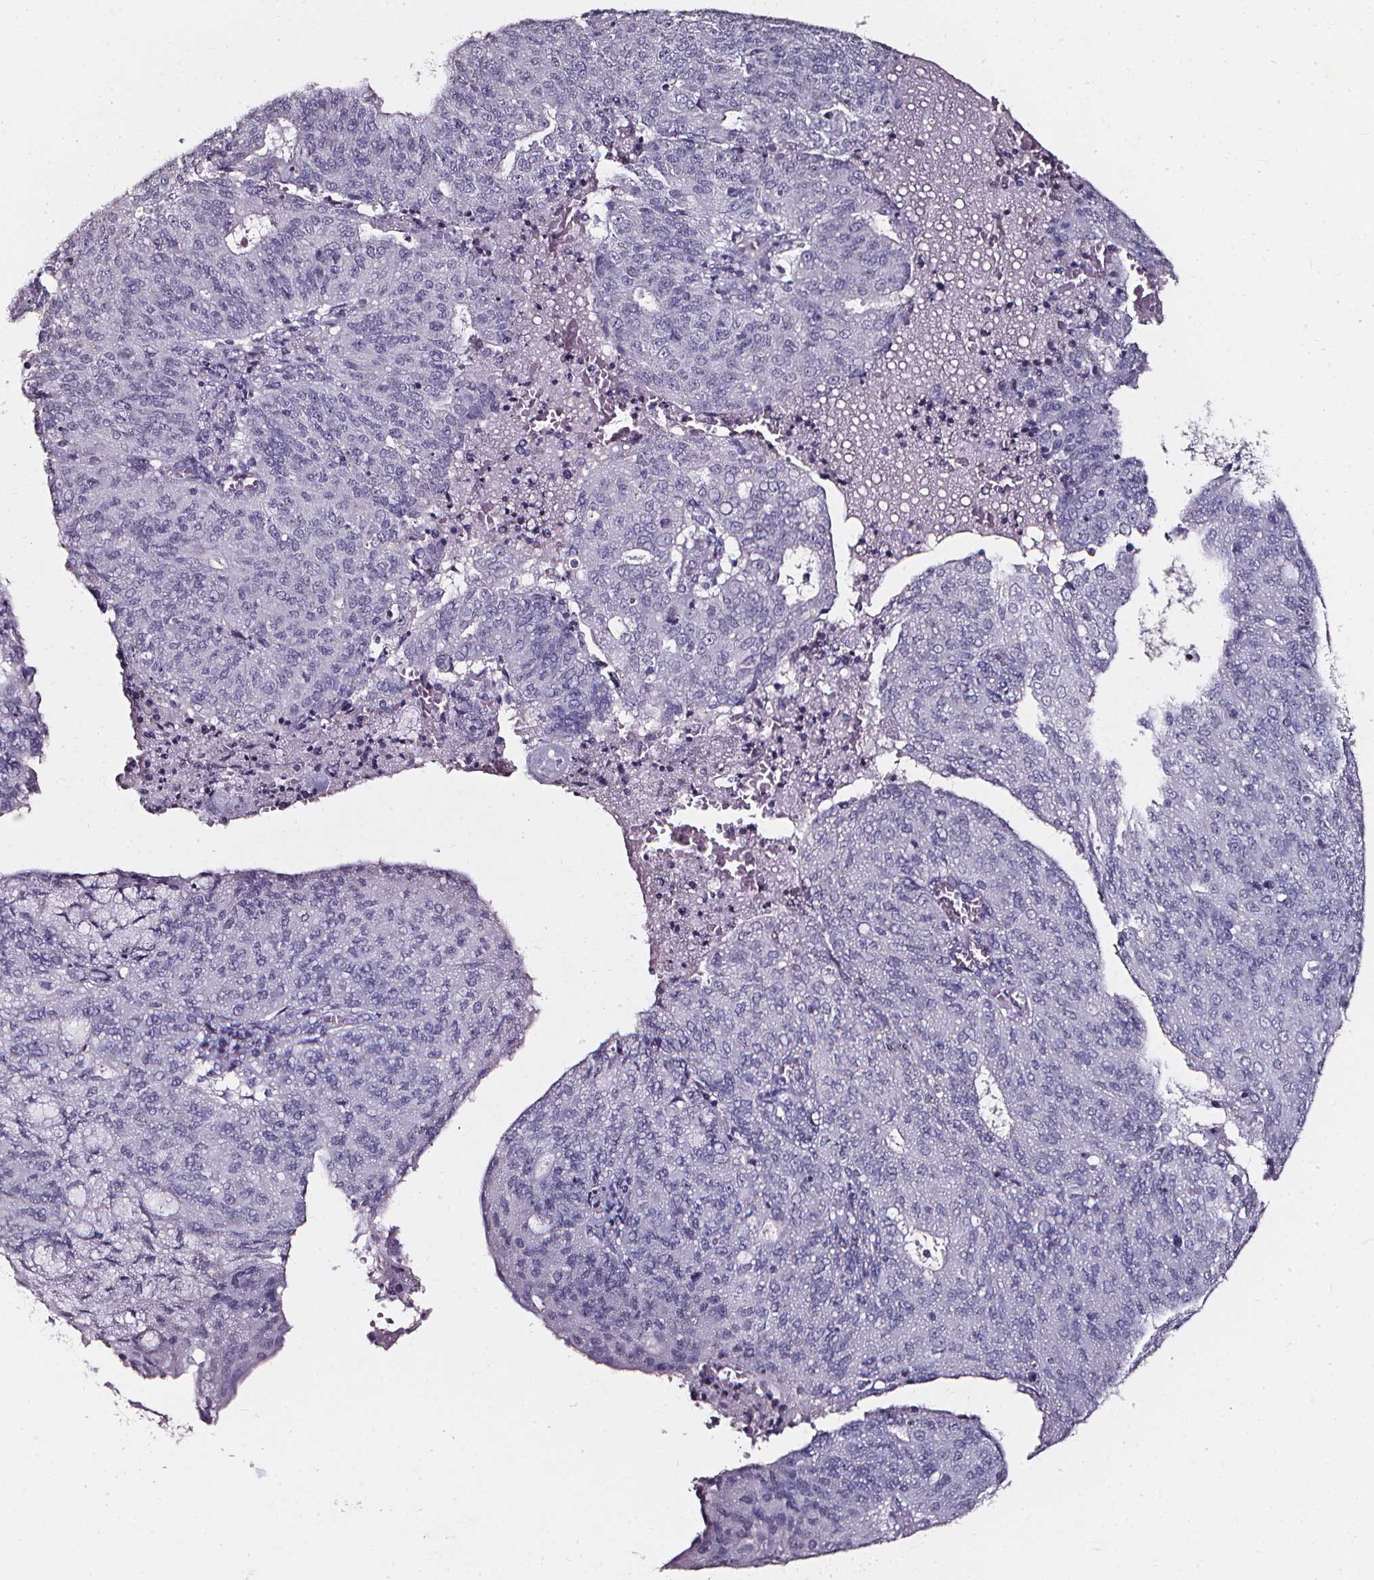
{"staining": {"intensity": "negative", "quantity": "none", "location": "none"}, "tissue": "endometrial cancer", "cell_type": "Tumor cells", "image_type": "cancer", "snomed": [{"axis": "morphology", "description": "Adenocarcinoma, NOS"}, {"axis": "topography", "description": "Endometrium"}], "caption": "There is no significant positivity in tumor cells of endometrial adenocarcinoma.", "gene": "DEFA5", "patient": {"sex": "female", "age": 82}}